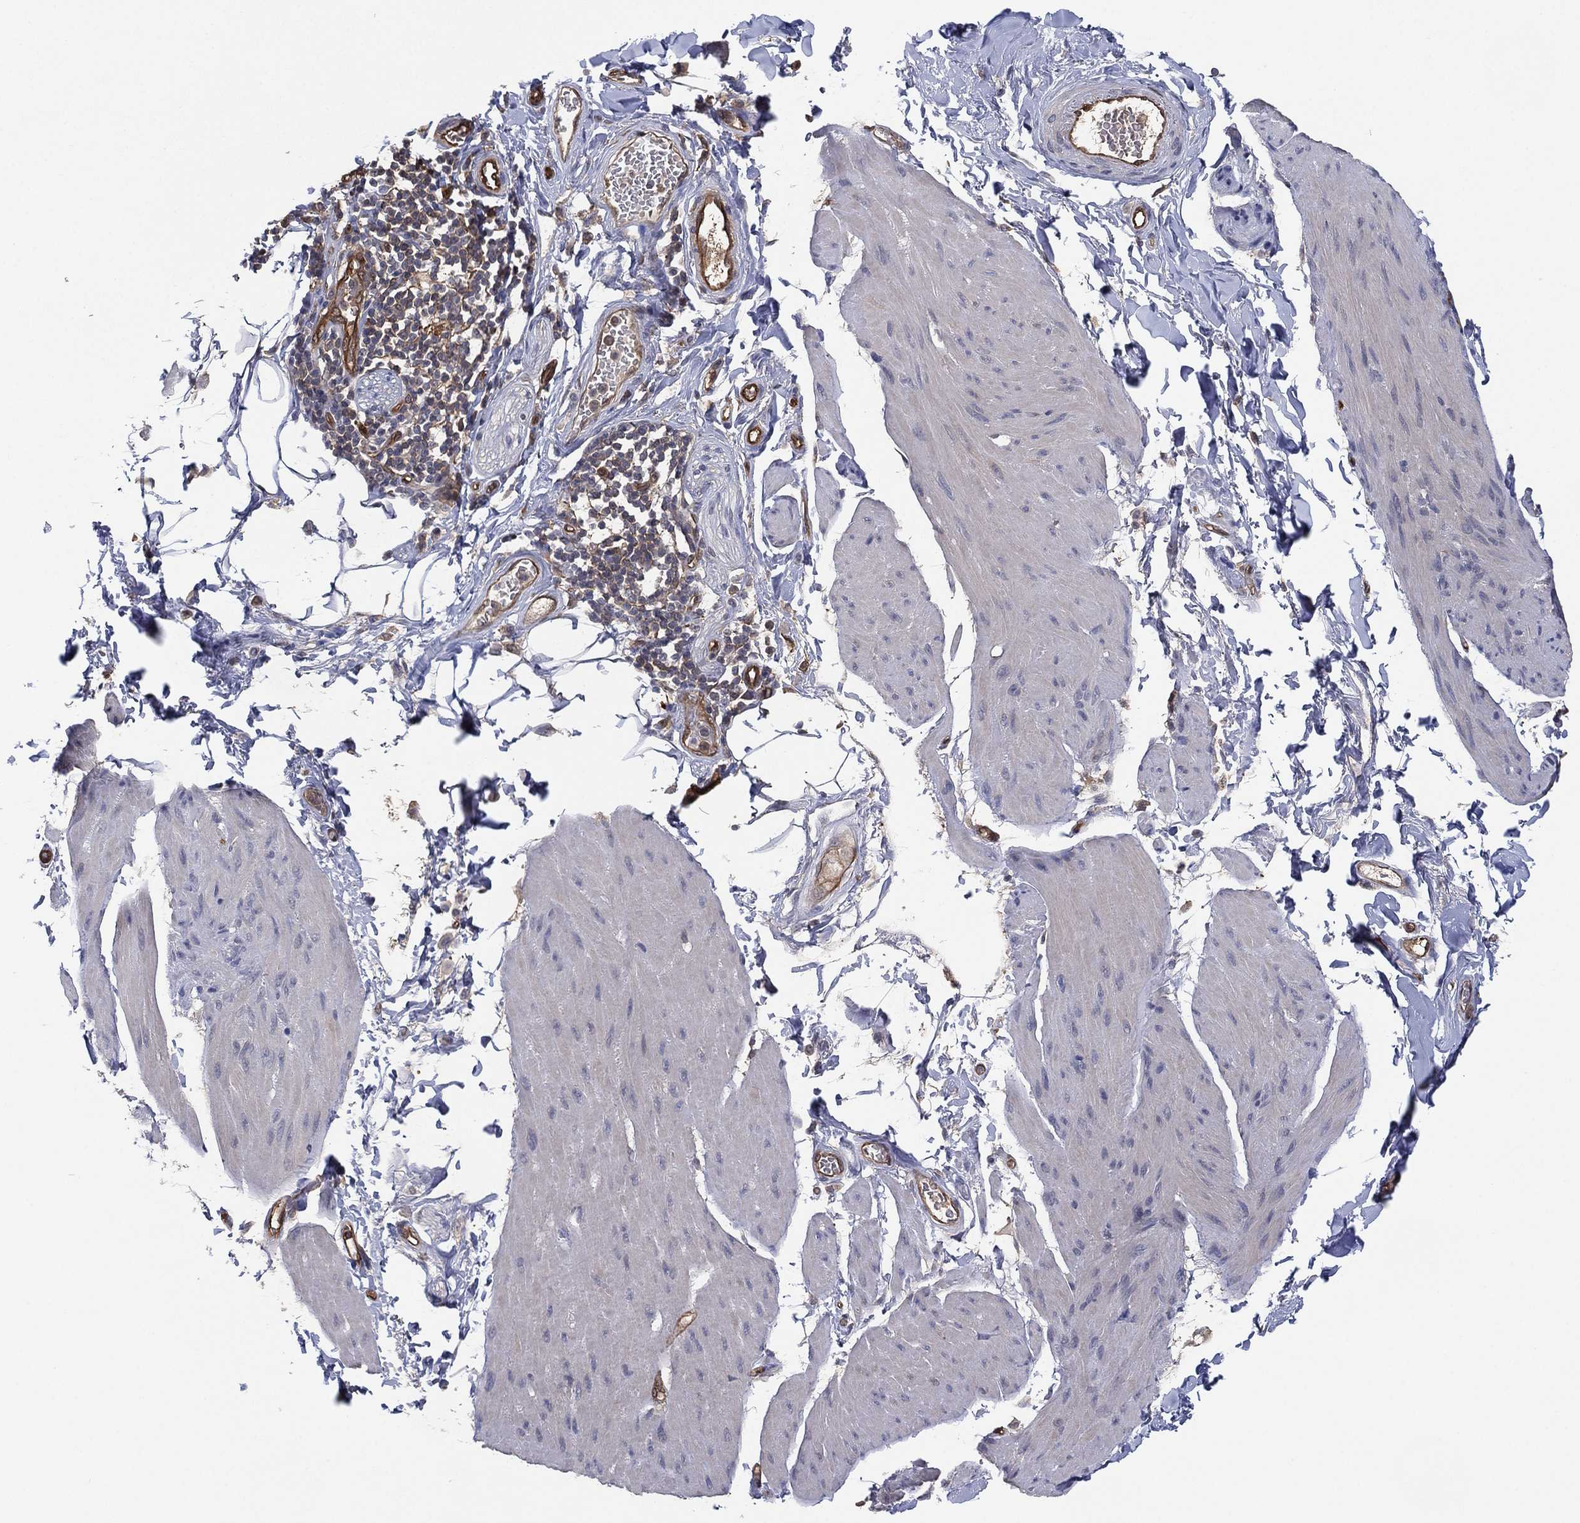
{"staining": {"intensity": "negative", "quantity": "none", "location": "none"}, "tissue": "smooth muscle", "cell_type": "Smooth muscle cells", "image_type": "normal", "snomed": [{"axis": "morphology", "description": "Normal tissue, NOS"}, {"axis": "topography", "description": "Adipose tissue"}, {"axis": "topography", "description": "Smooth muscle"}, {"axis": "topography", "description": "Peripheral nerve tissue"}], "caption": "Human smooth muscle stained for a protein using IHC shows no staining in smooth muscle cells.", "gene": "PSMG4", "patient": {"sex": "male", "age": 83}}